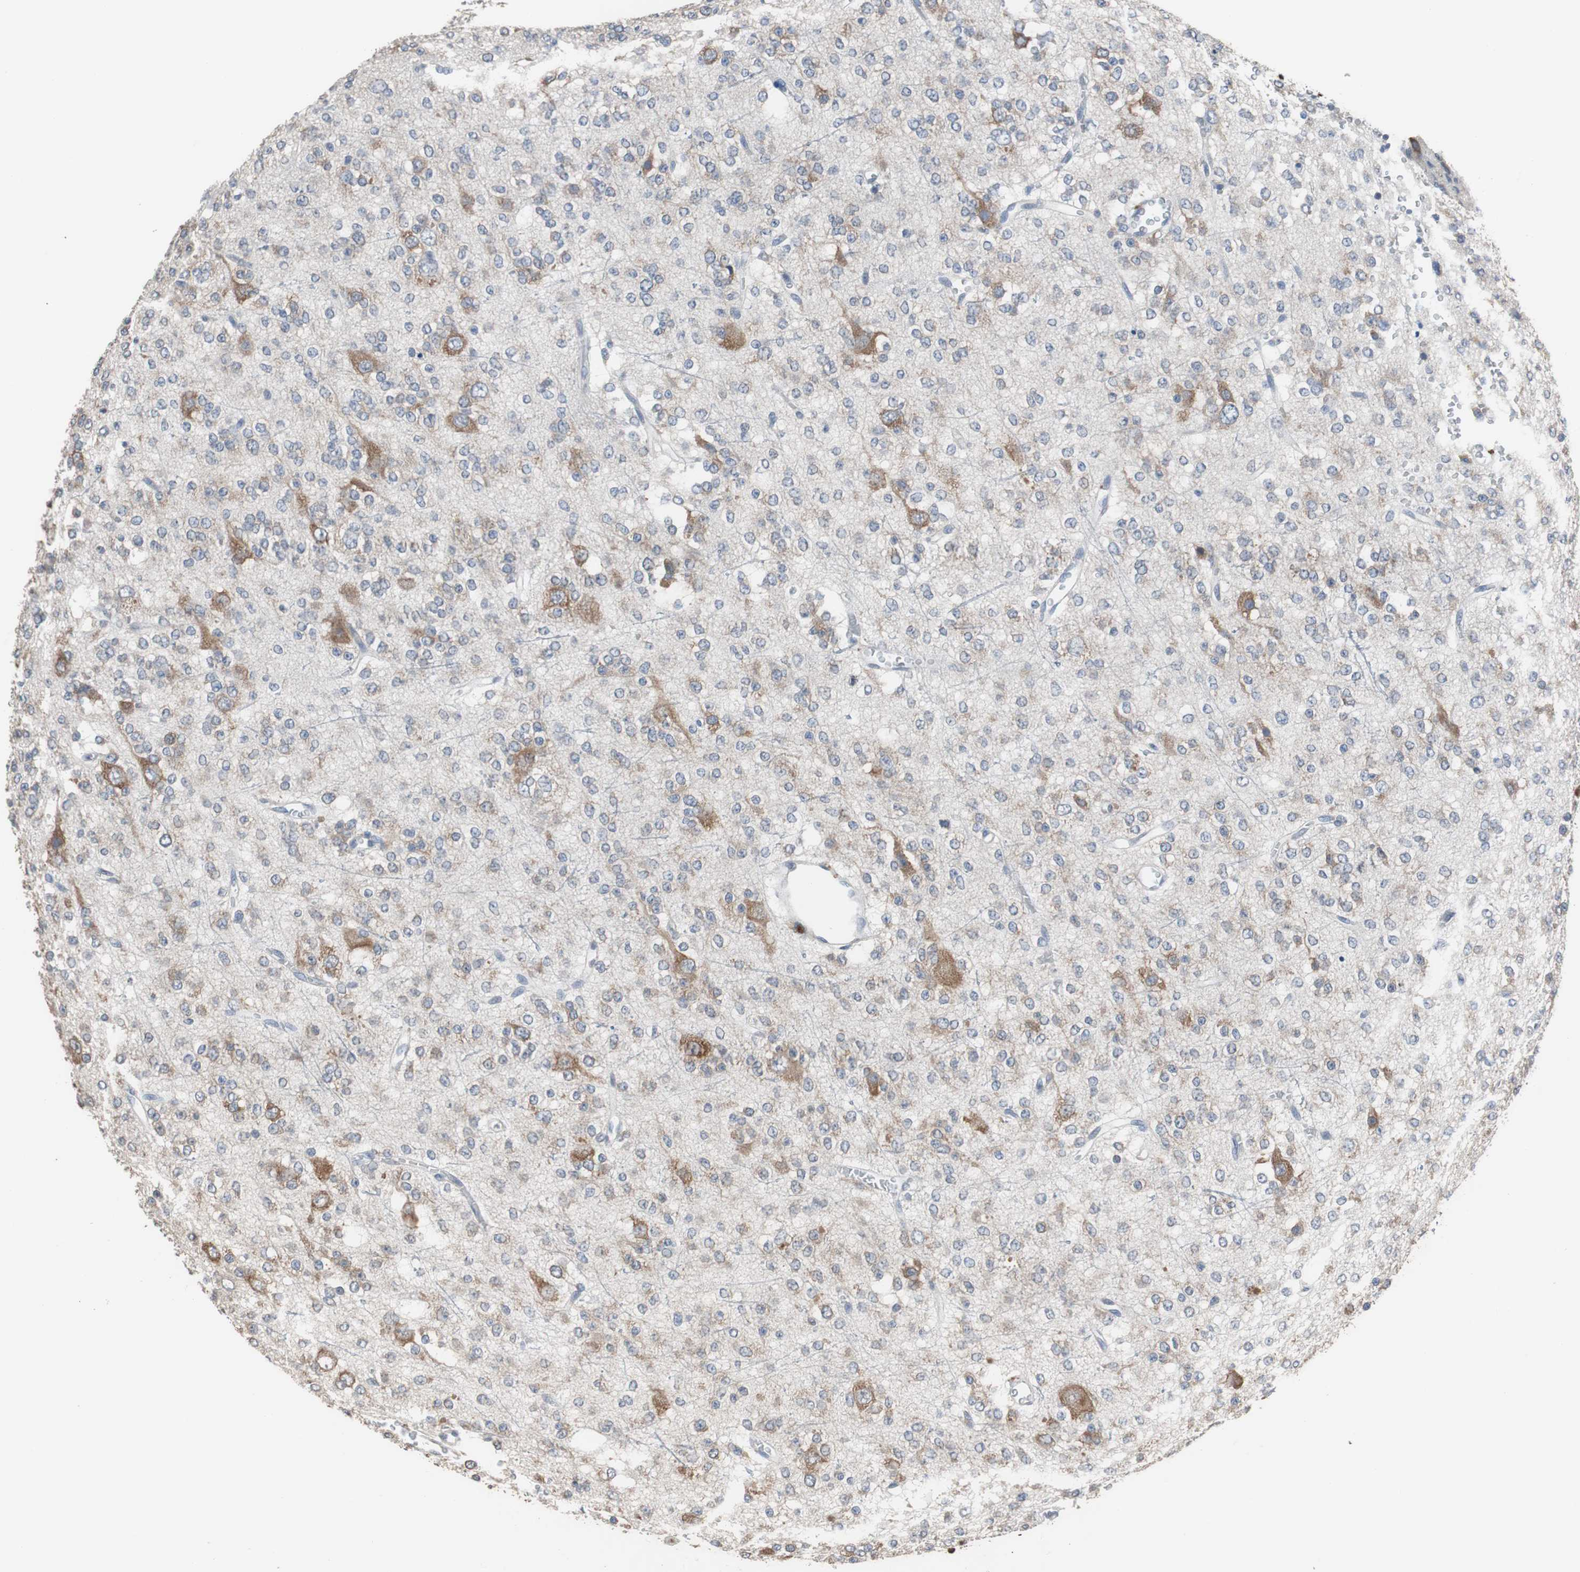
{"staining": {"intensity": "moderate", "quantity": "<25%", "location": "cytoplasmic/membranous"}, "tissue": "glioma", "cell_type": "Tumor cells", "image_type": "cancer", "snomed": [{"axis": "morphology", "description": "Glioma, malignant, Low grade"}, {"axis": "topography", "description": "Brain"}], "caption": "Immunohistochemical staining of malignant low-grade glioma exhibits low levels of moderate cytoplasmic/membranous protein expression in about <25% of tumor cells. (Brightfield microscopy of DAB IHC at high magnification).", "gene": "USP10", "patient": {"sex": "male", "age": 38}}